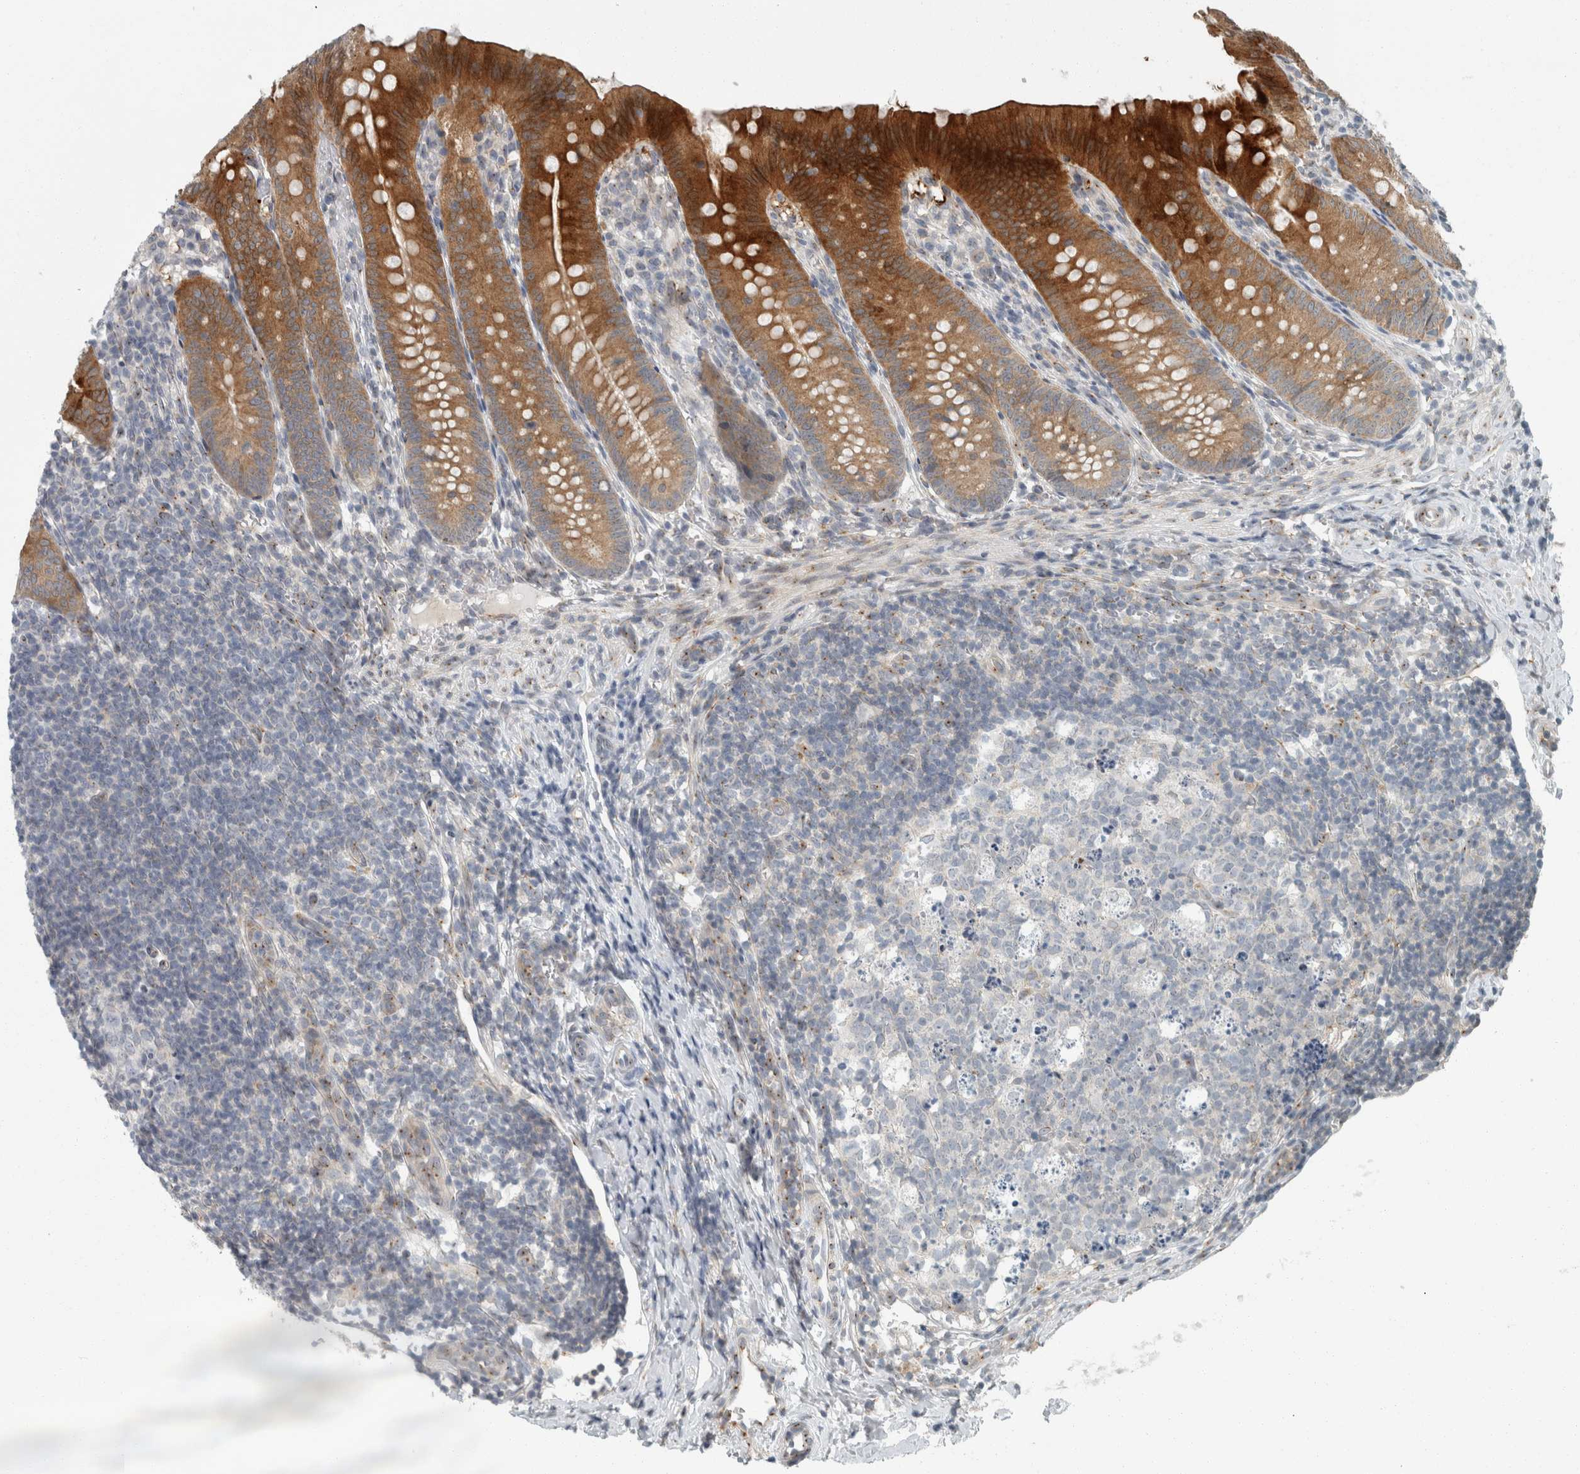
{"staining": {"intensity": "strong", "quantity": "25%-75%", "location": "cytoplasmic/membranous"}, "tissue": "appendix", "cell_type": "Glandular cells", "image_type": "normal", "snomed": [{"axis": "morphology", "description": "Normal tissue, NOS"}, {"axis": "topography", "description": "Appendix"}], "caption": "A brown stain shows strong cytoplasmic/membranous staining of a protein in glandular cells of unremarkable appendix.", "gene": "KIF1C", "patient": {"sex": "male", "age": 1}}